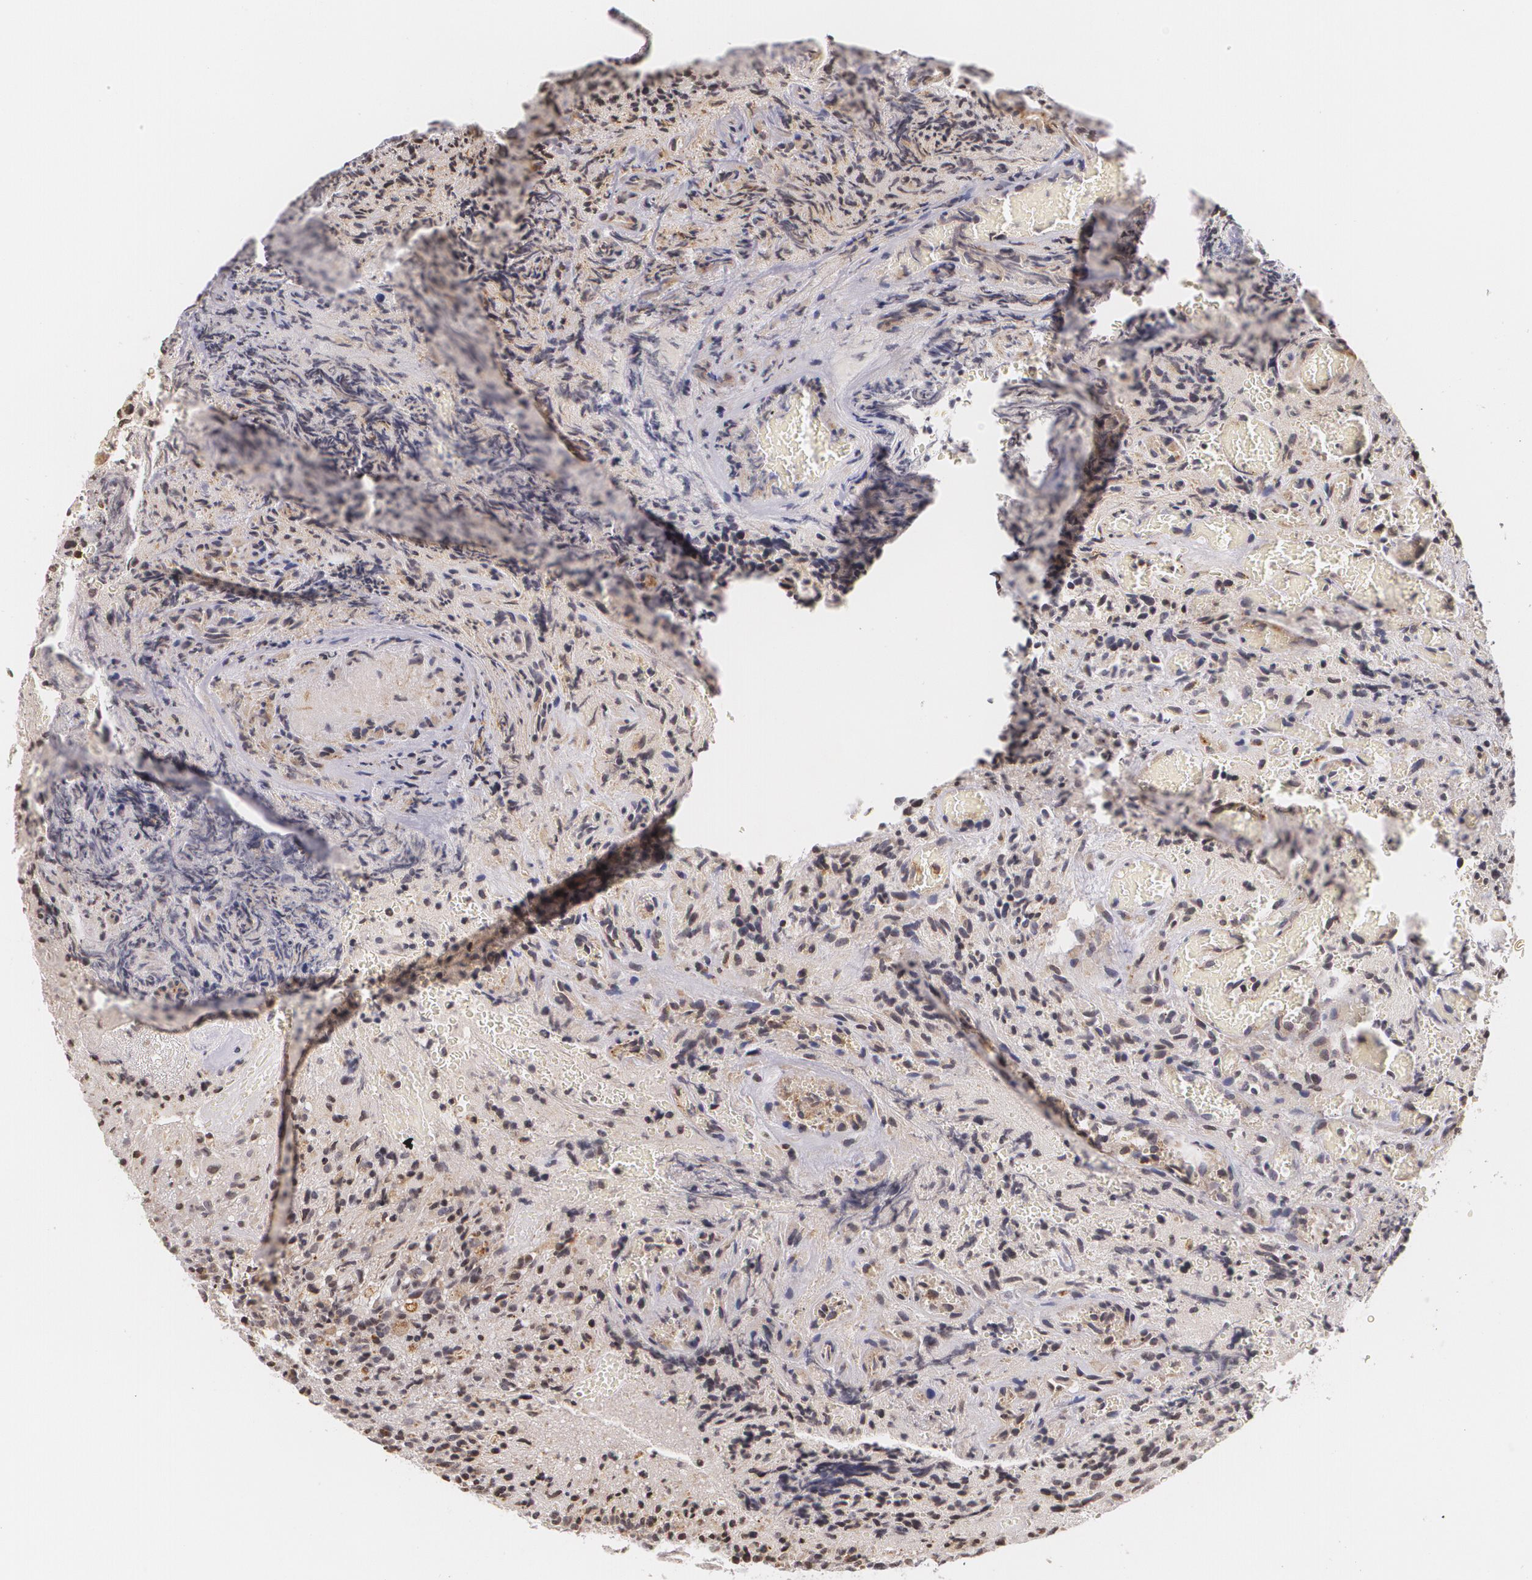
{"staining": {"intensity": "negative", "quantity": "none", "location": "none"}, "tissue": "glioma", "cell_type": "Tumor cells", "image_type": "cancer", "snomed": [{"axis": "morphology", "description": "Glioma, malignant, High grade"}, {"axis": "topography", "description": "Brain"}], "caption": "Micrograph shows no protein expression in tumor cells of malignant high-grade glioma tissue.", "gene": "VAV3", "patient": {"sex": "male", "age": 36}}